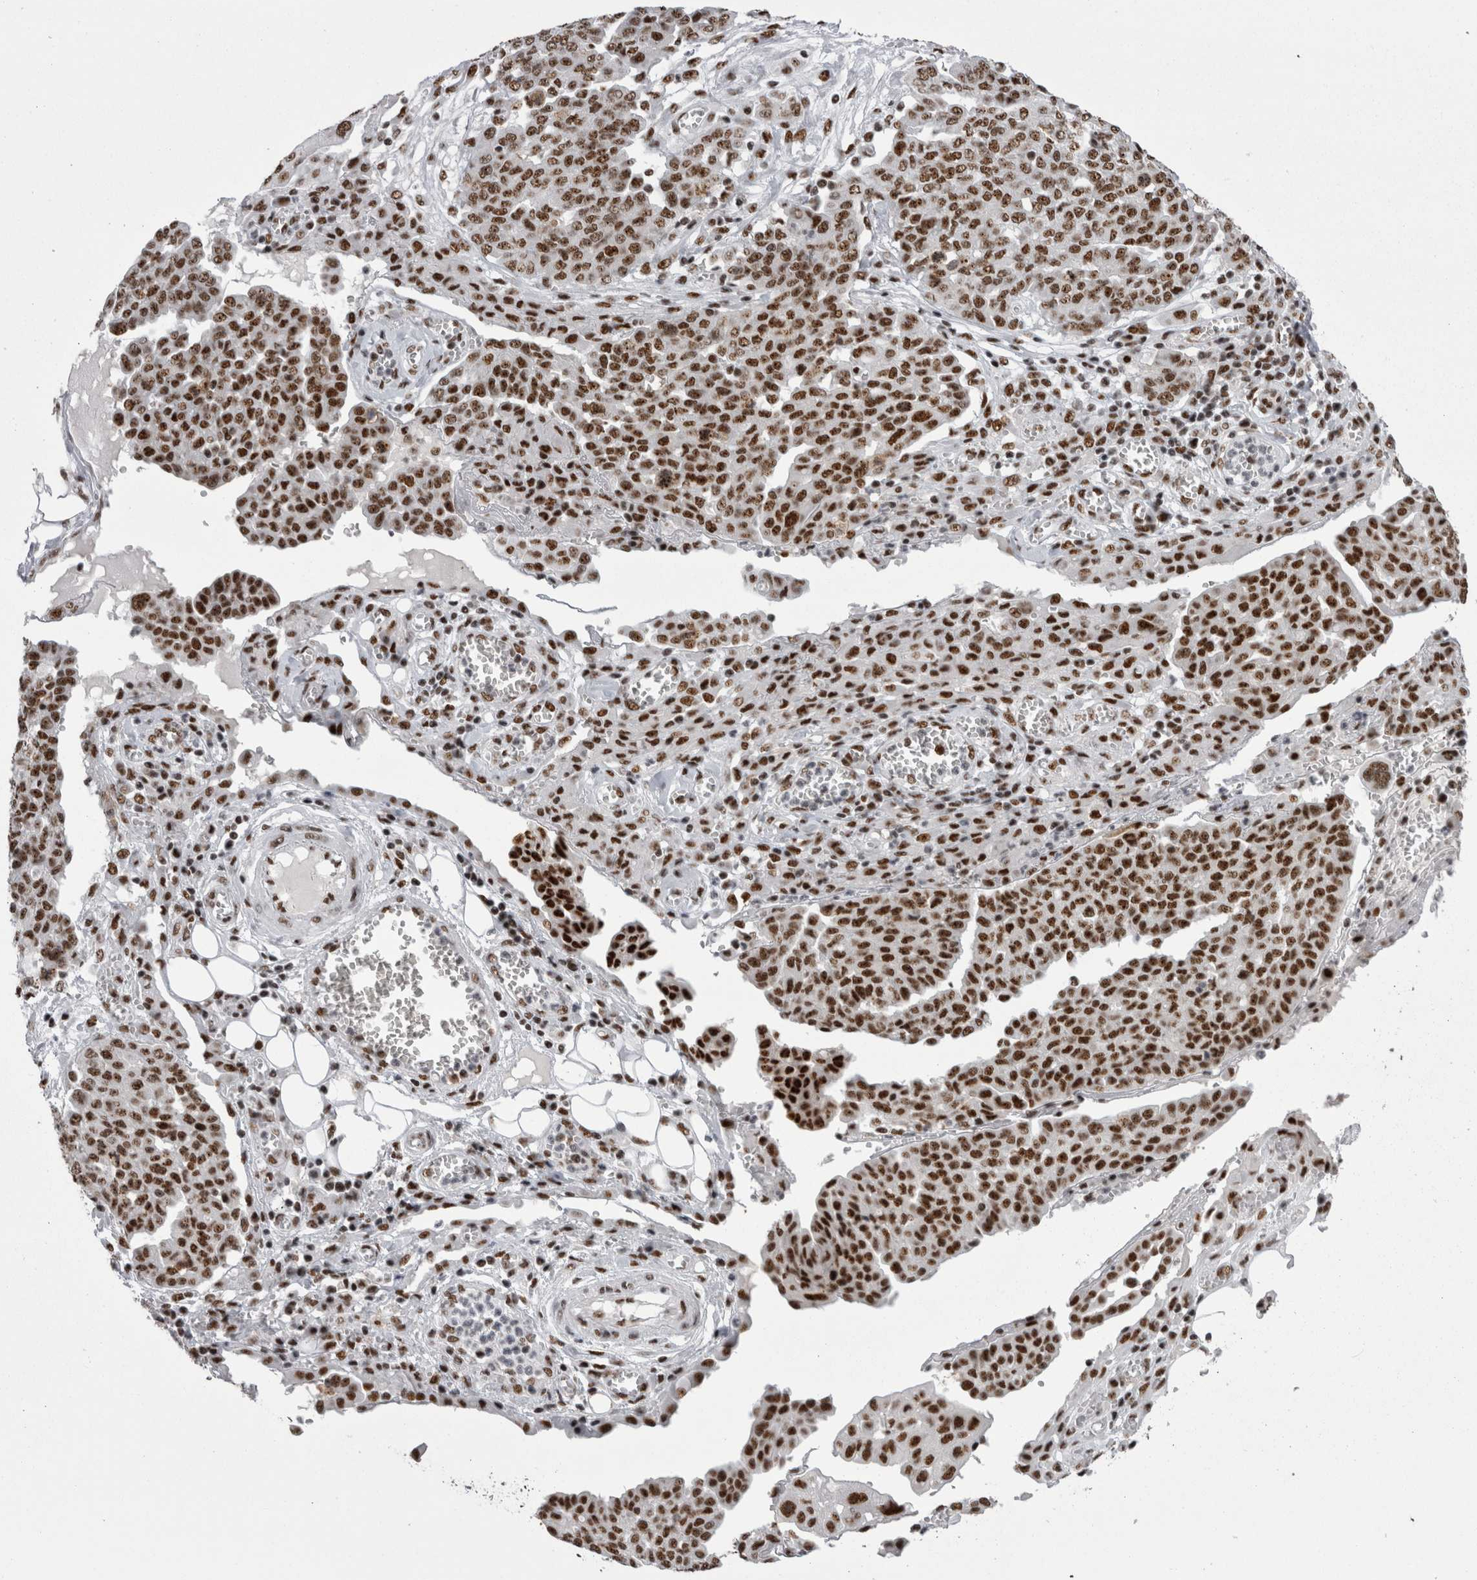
{"staining": {"intensity": "strong", "quantity": ">75%", "location": "nuclear"}, "tissue": "ovarian cancer", "cell_type": "Tumor cells", "image_type": "cancer", "snomed": [{"axis": "morphology", "description": "Cystadenocarcinoma, serous, NOS"}, {"axis": "topography", "description": "Soft tissue"}, {"axis": "topography", "description": "Ovary"}], "caption": "Brown immunohistochemical staining in ovarian cancer reveals strong nuclear staining in approximately >75% of tumor cells.", "gene": "SNRNP40", "patient": {"sex": "female", "age": 57}}